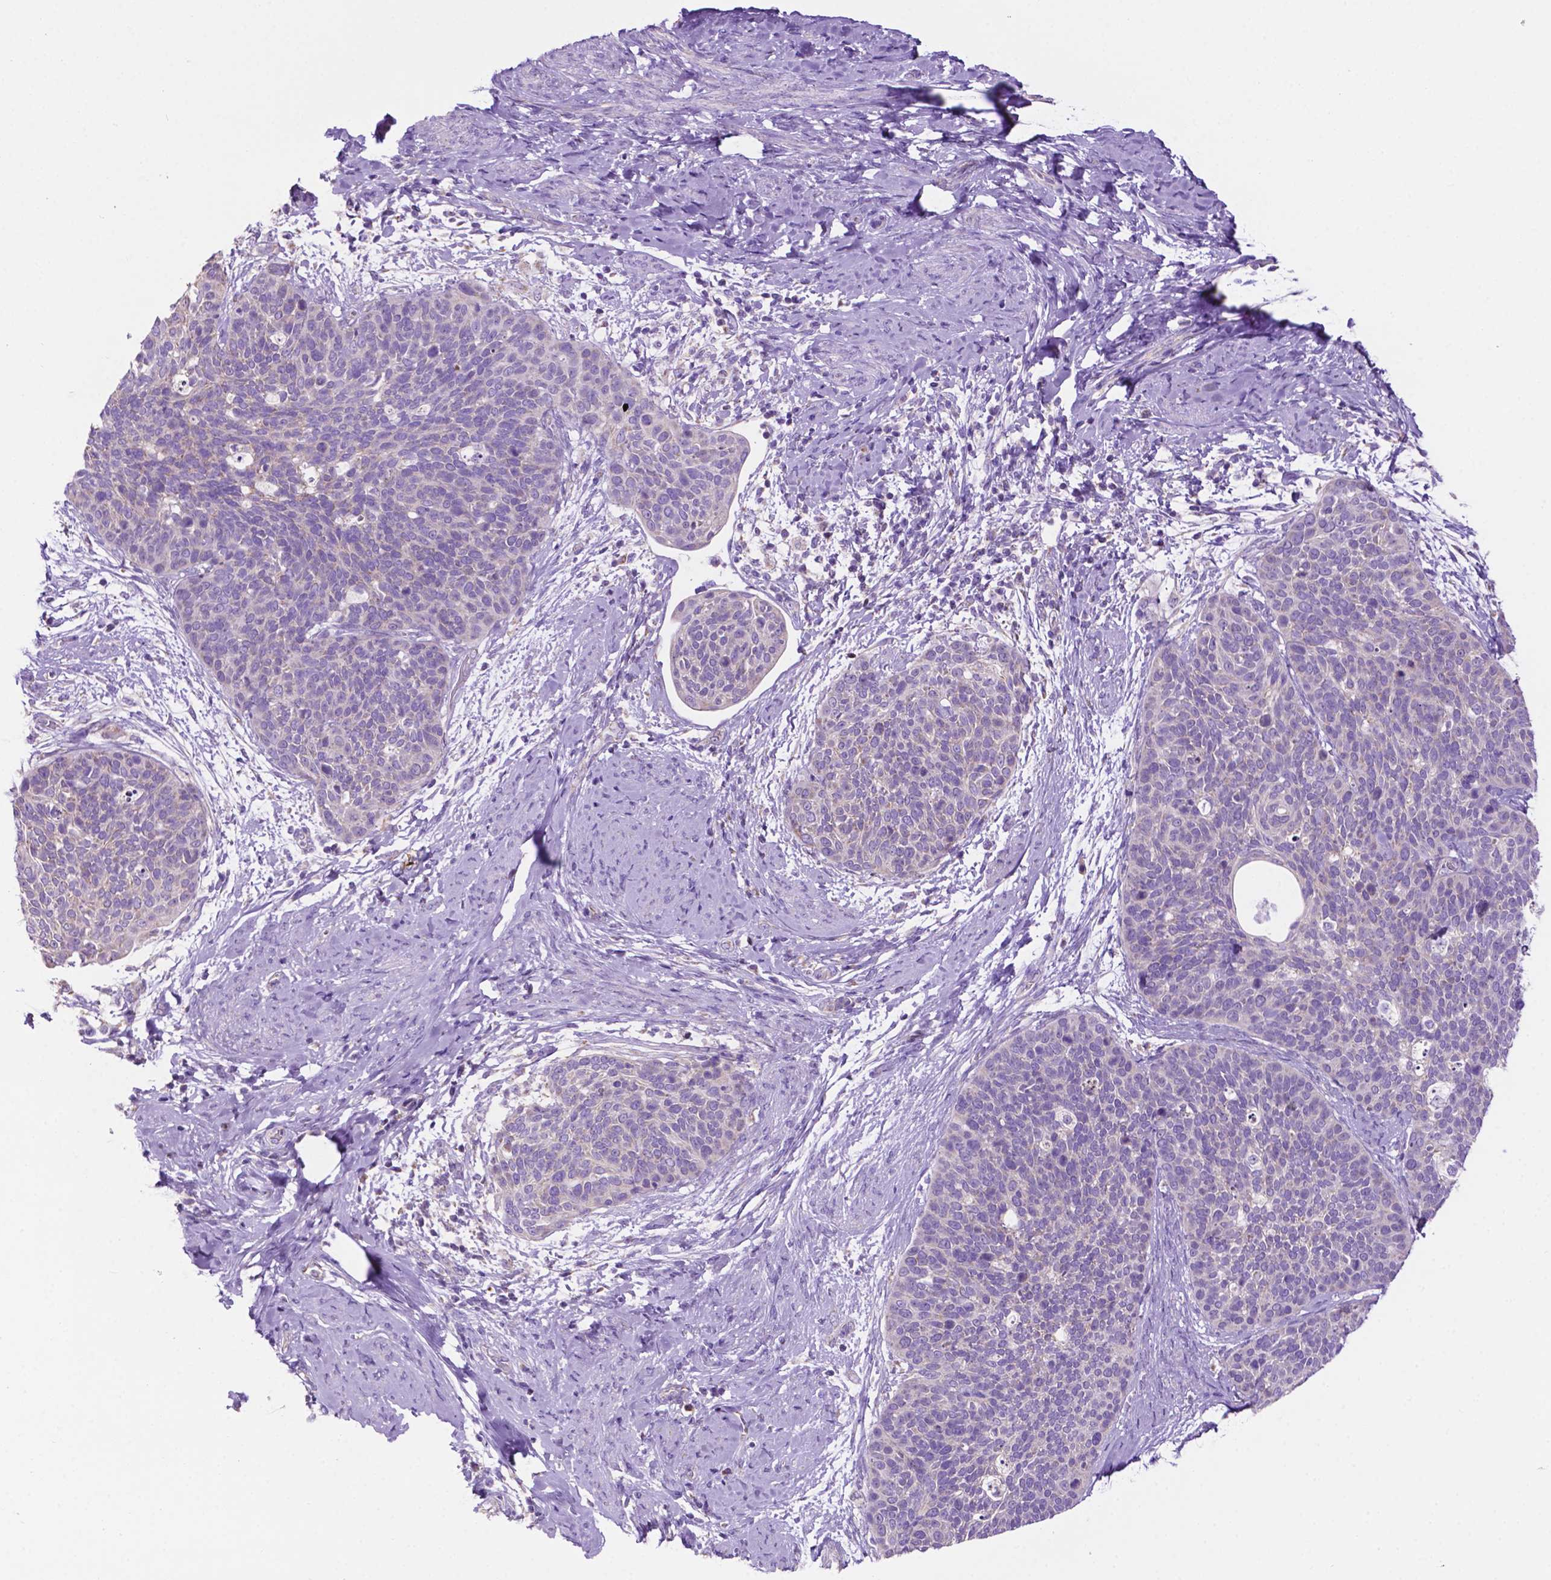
{"staining": {"intensity": "negative", "quantity": "none", "location": "none"}, "tissue": "cervical cancer", "cell_type": "Tumor cells", "image_type": "cancer", "snomed": [{"axis": "morphology", "description": "Squamous cell carcinoma, NOS"}, {"axis": "topography", "description": "Cervix"}], "caption": "The photomicrograph displays no staining of tumor cells in cervical cancer. (DAB (3,3'-diaminobenzidine) immunohistochemistry (IHC) with hematoxylin counter stain).", "gene": "PHYHIP", "patient": {"sex": "female", "age": 69}}